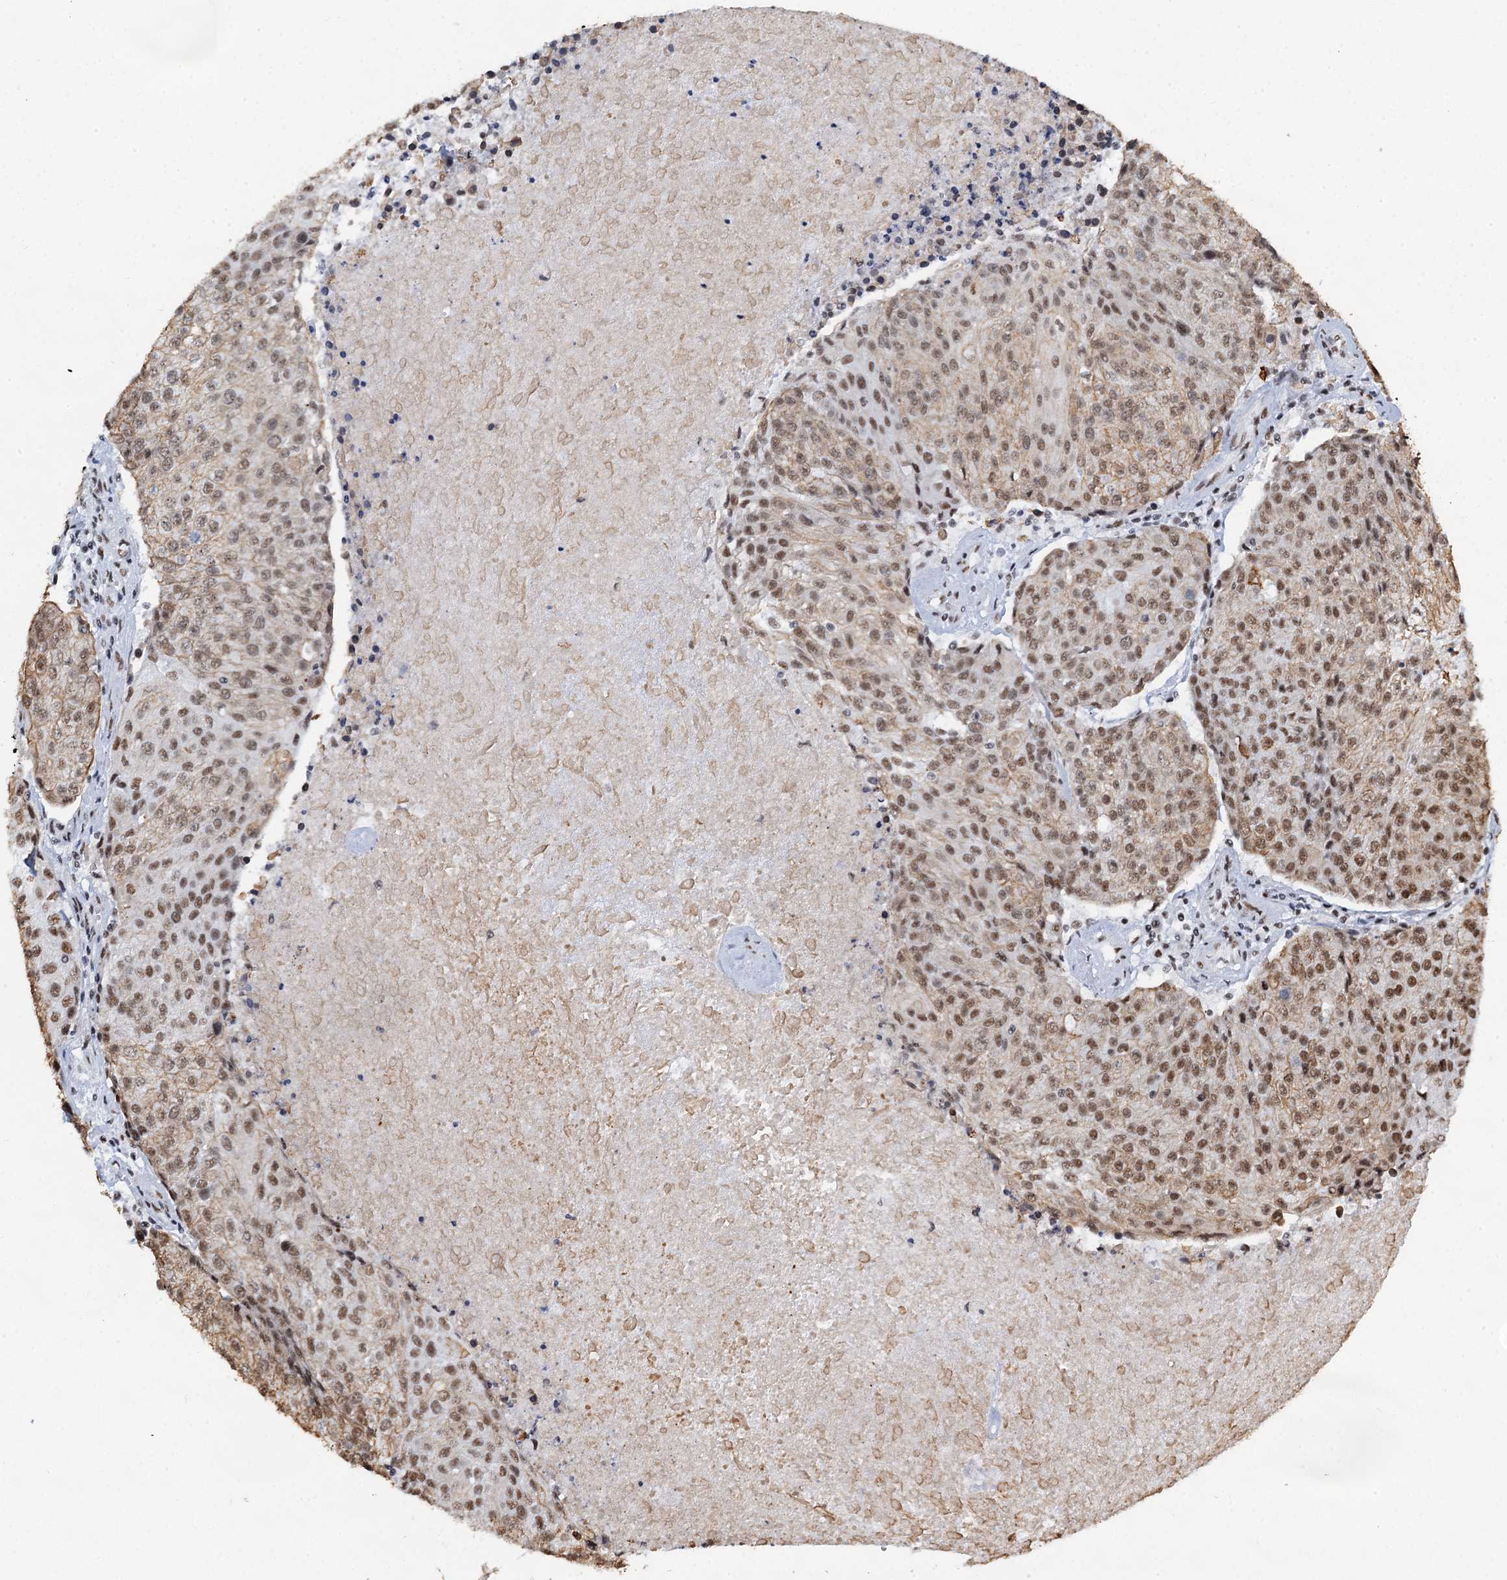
{"staining": {"intensity": "moderate", "quantity": ">75%", "location": "nuclear"}, "tissue": "urothelial cancer", "cell_type": "Tumor cells", "image_type": "cancer", "snomed": [{"axis": "morphology", "description": "Urothelial carcinoma, High grade"}, {"axis": "topography", "description": "Urinary bladder"}], "caption": "Moderate nuclear staining is appreciated in about >75% of tumor cells in high-grade urothelial carcinoma.", "gene": "ZNF609", "patient": {"sex": "female", "age": 85}}